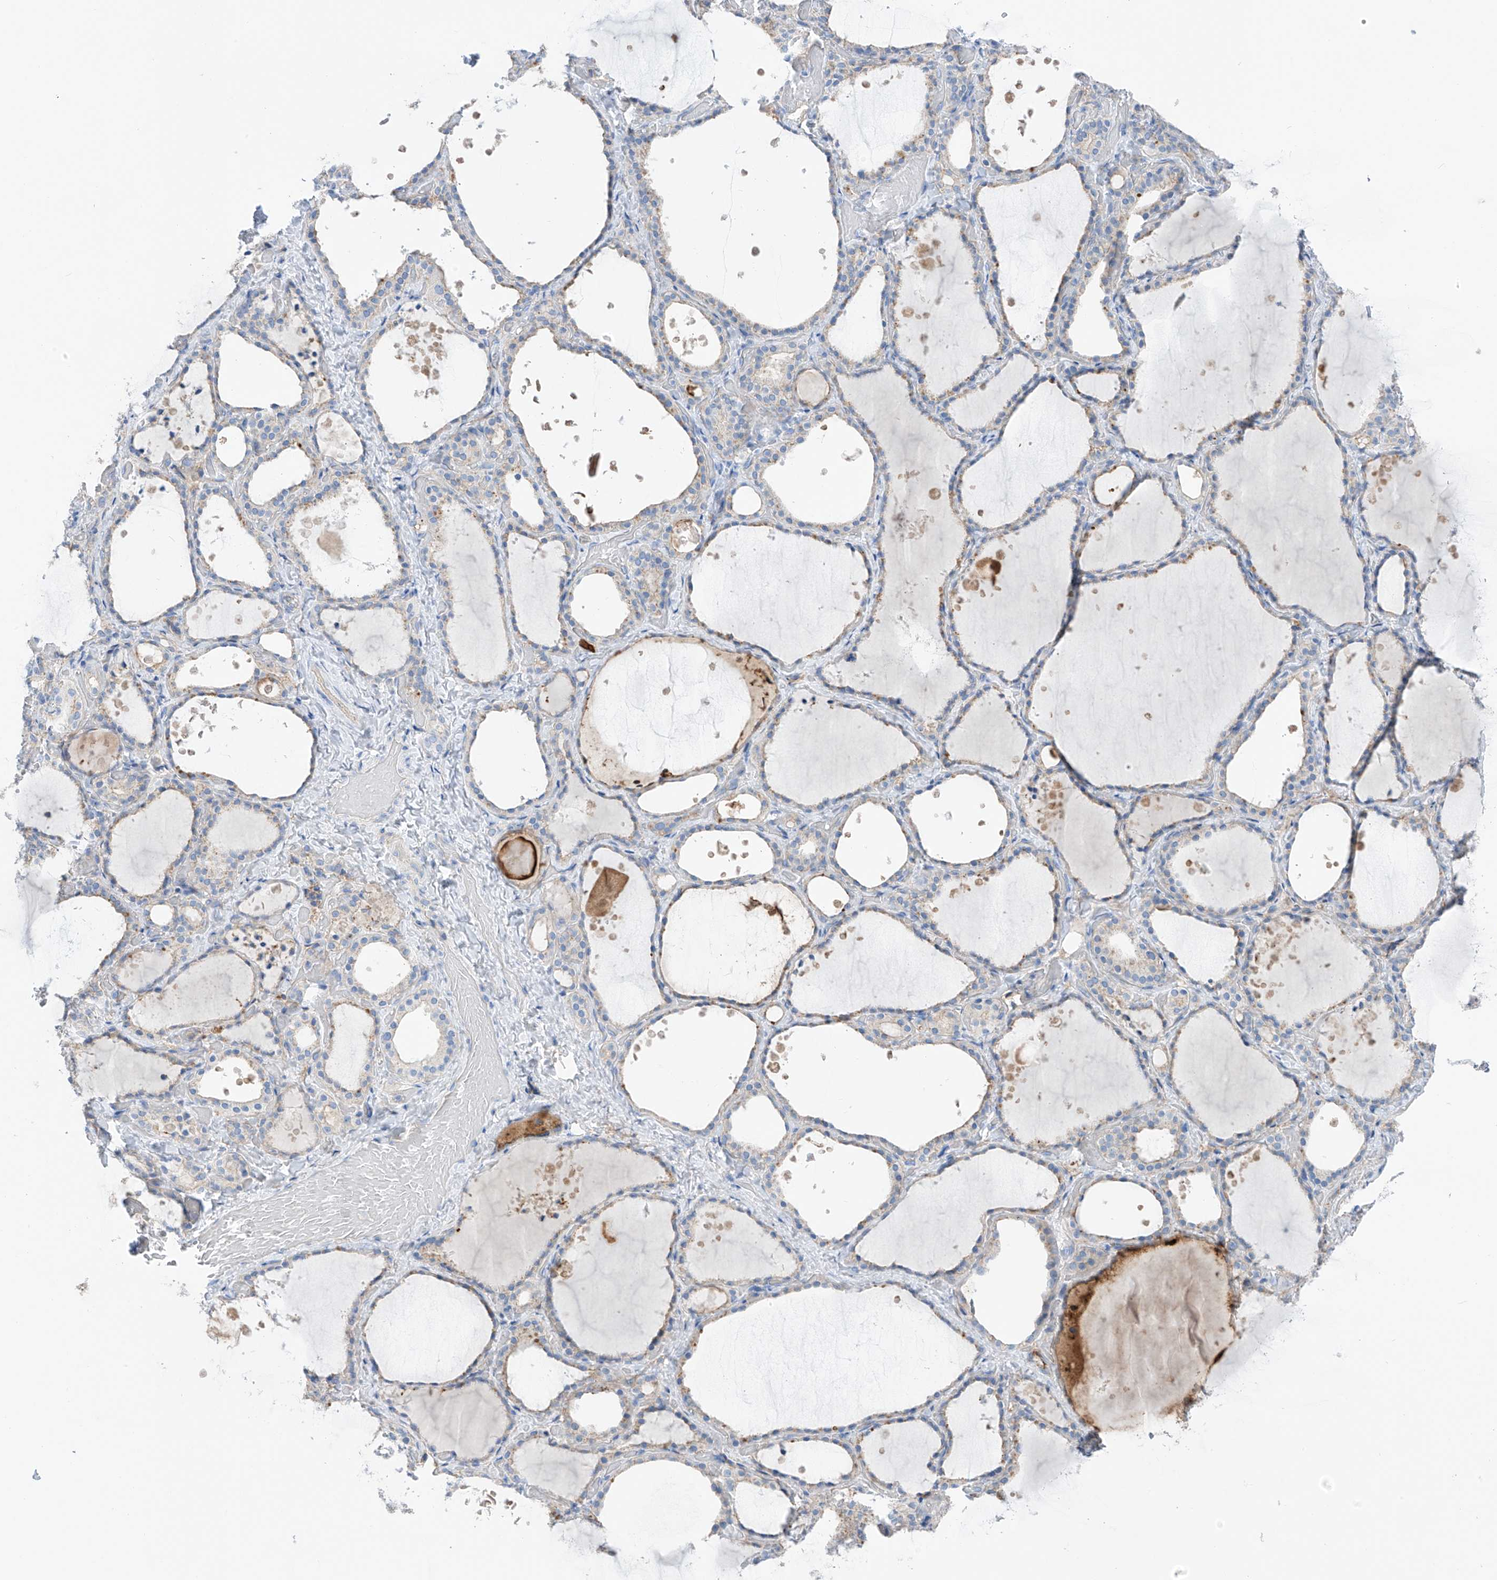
{"staining": {"intensity": "weak", "quantity": "<25%", "location": "cytoplasmic/membranous"}, "tissue": "thyroid gland", "cell_type": "Glandular cells", "image_type": "normal", "snomed": [{"axis": "morphology", "description": "Normal tissue, NOS"}, {"axis": "topography", "description": "Thyroid gland"}], "caption": "This is a micrograph of IHC staining of unremarkable thyroid gland, which shows no positivity in glandular cells.", "gene": "ITGA9", "patient": {"sex": "female", "age": 44}}